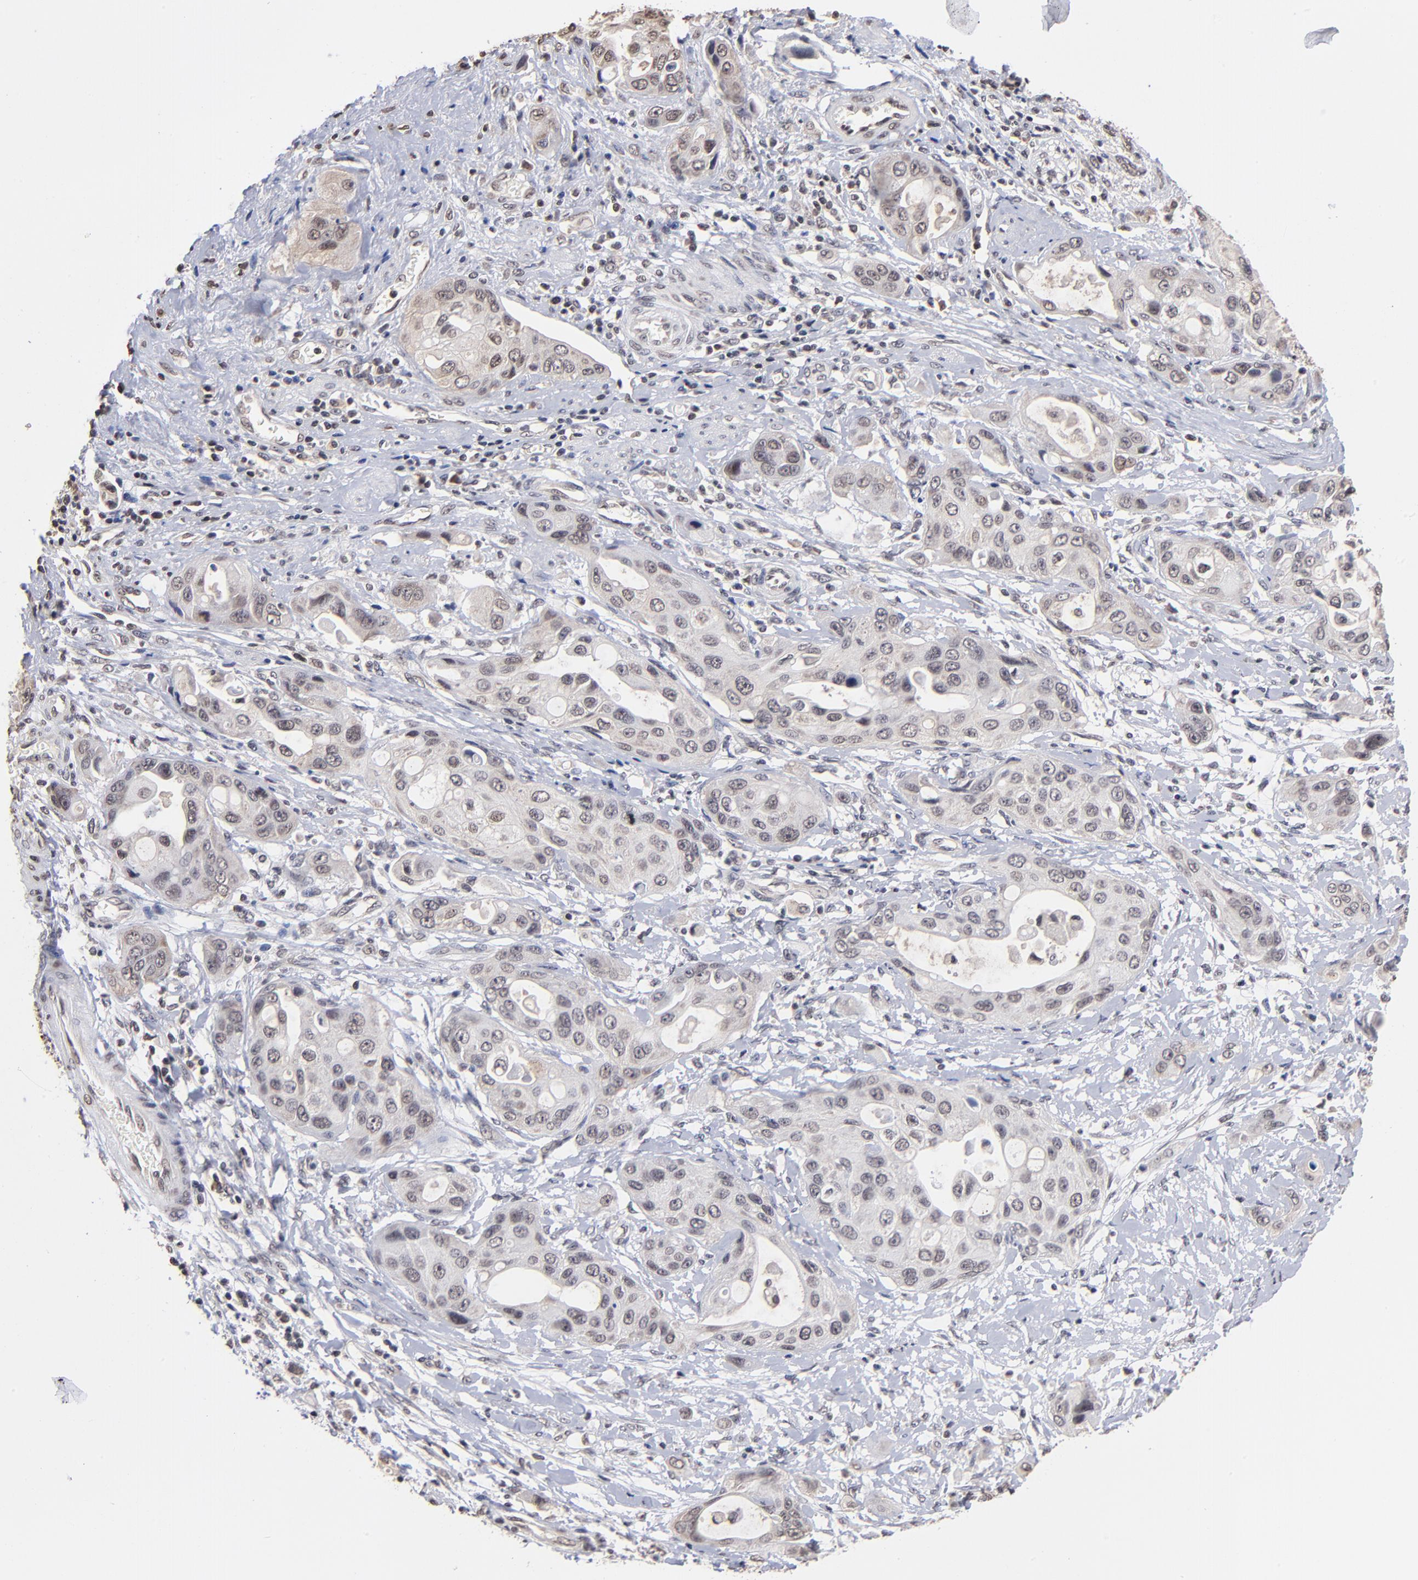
{"staining": {"intensity": "weak", "quantity": "25%-75%", "location": "nuclear"}, "tissue": "pancreatic cancer", "cell_type": "Tumor cells", "image_type": "cancer", "snomed": [{"axis": "morphology", "description": "Adenocarcinoma, NOS"}, {"axis": "topography", "description": "Pancreas"}], "caption": "Adenocarcinoma (pancreatic) was stained to show a protein in brown. There is low levels of weak nuclear positivity in approximately 25%-75% of tumor cells.", "gene": "BRPF1", "patient": {"sex": "female", "age": 60}}